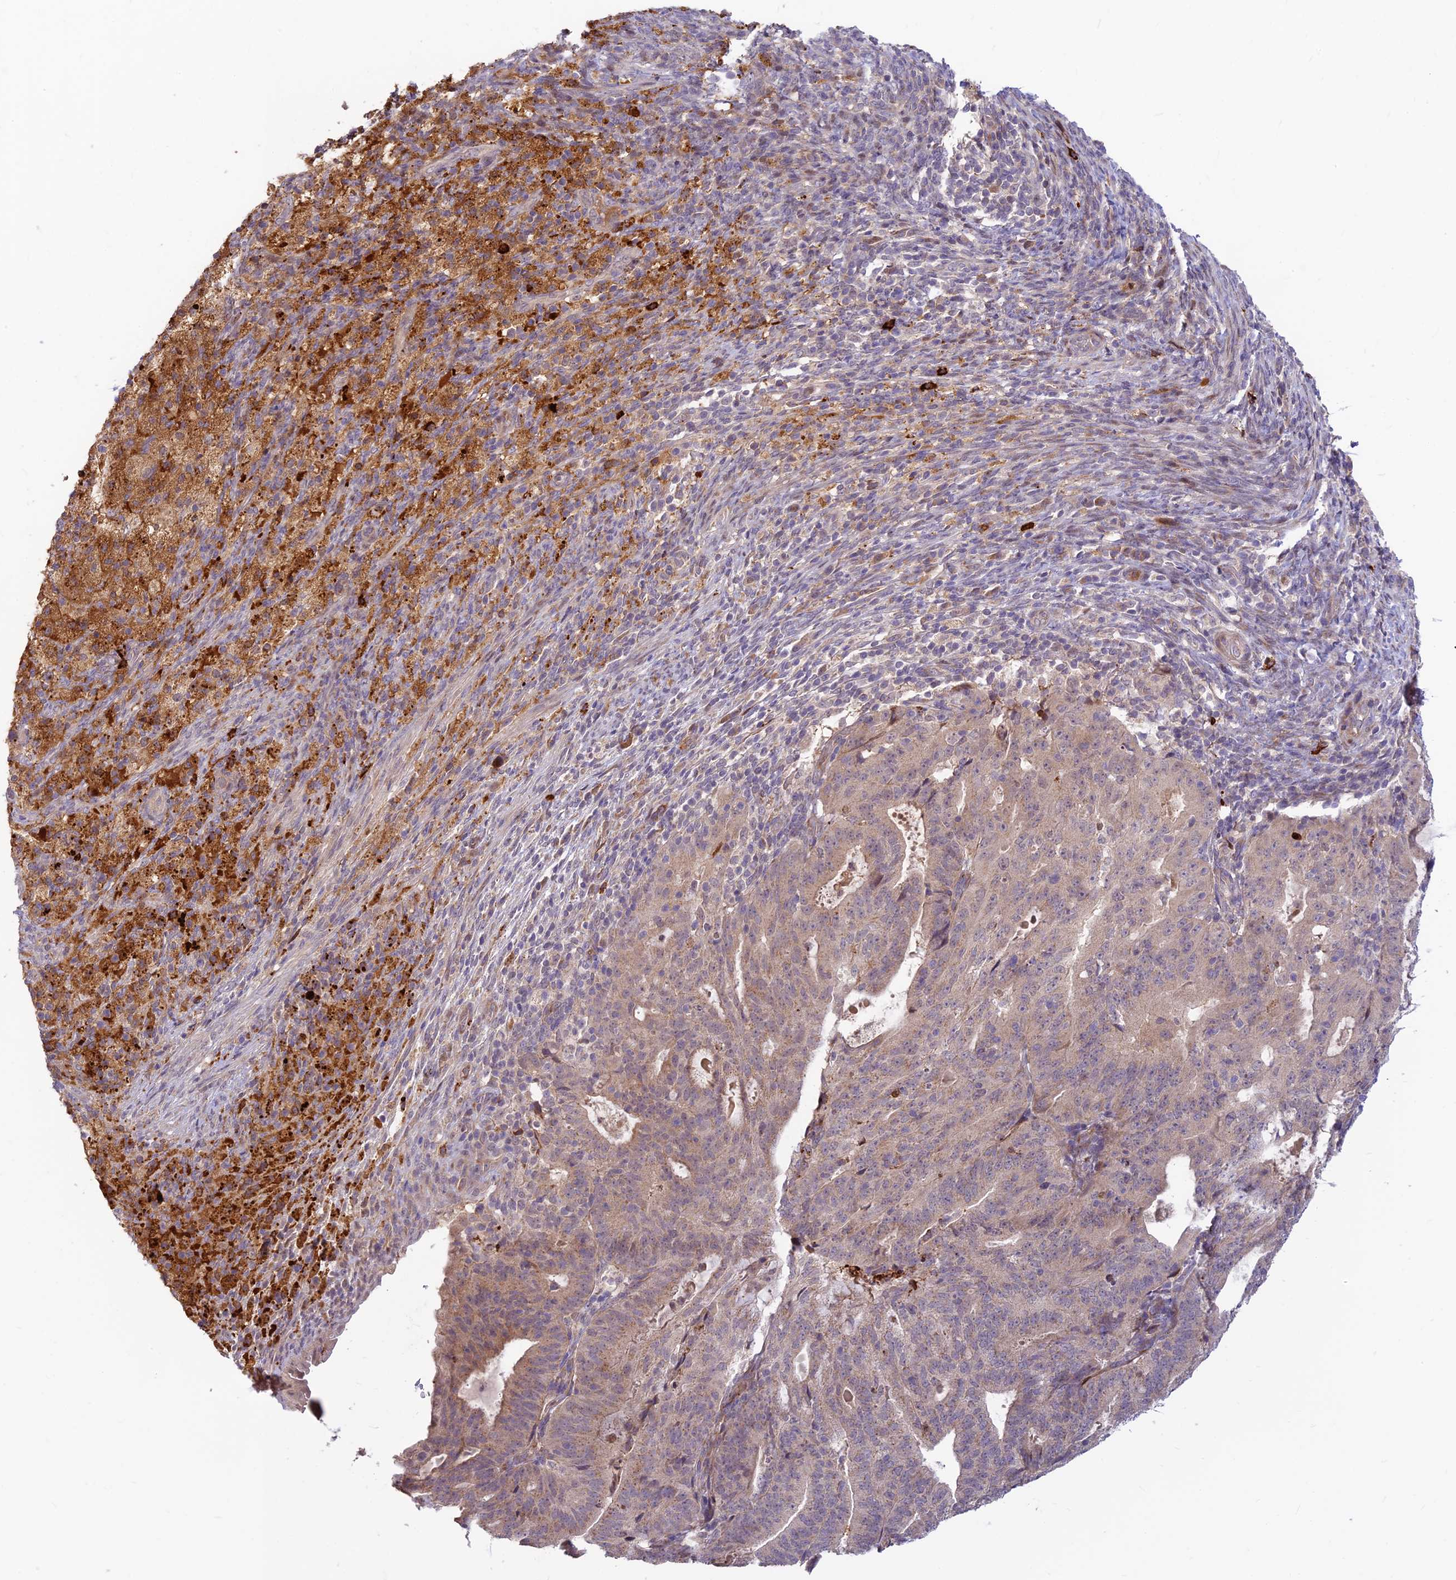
{"staining": {"intensity": "weak", "quantity": "25%-75%", "location": "cytoplasmic/membranous"}, "tissue": "endometrial cancer", "cell_type": "Tumor cells", "image_type": "cancer", "snomed": [{"axis": "morphology", "description": "Adenocarcinoma, NOS"}, {"axis": "topography", "description": "Endometrium"}], "caption": "Weak cytoplasmic/membranous expression for a protein is present in about 25%-75% of tumor cells of endometrial cancer using IHC.", "gene": "ASPDH", "patient": {"sex": "female", "age": 70}}